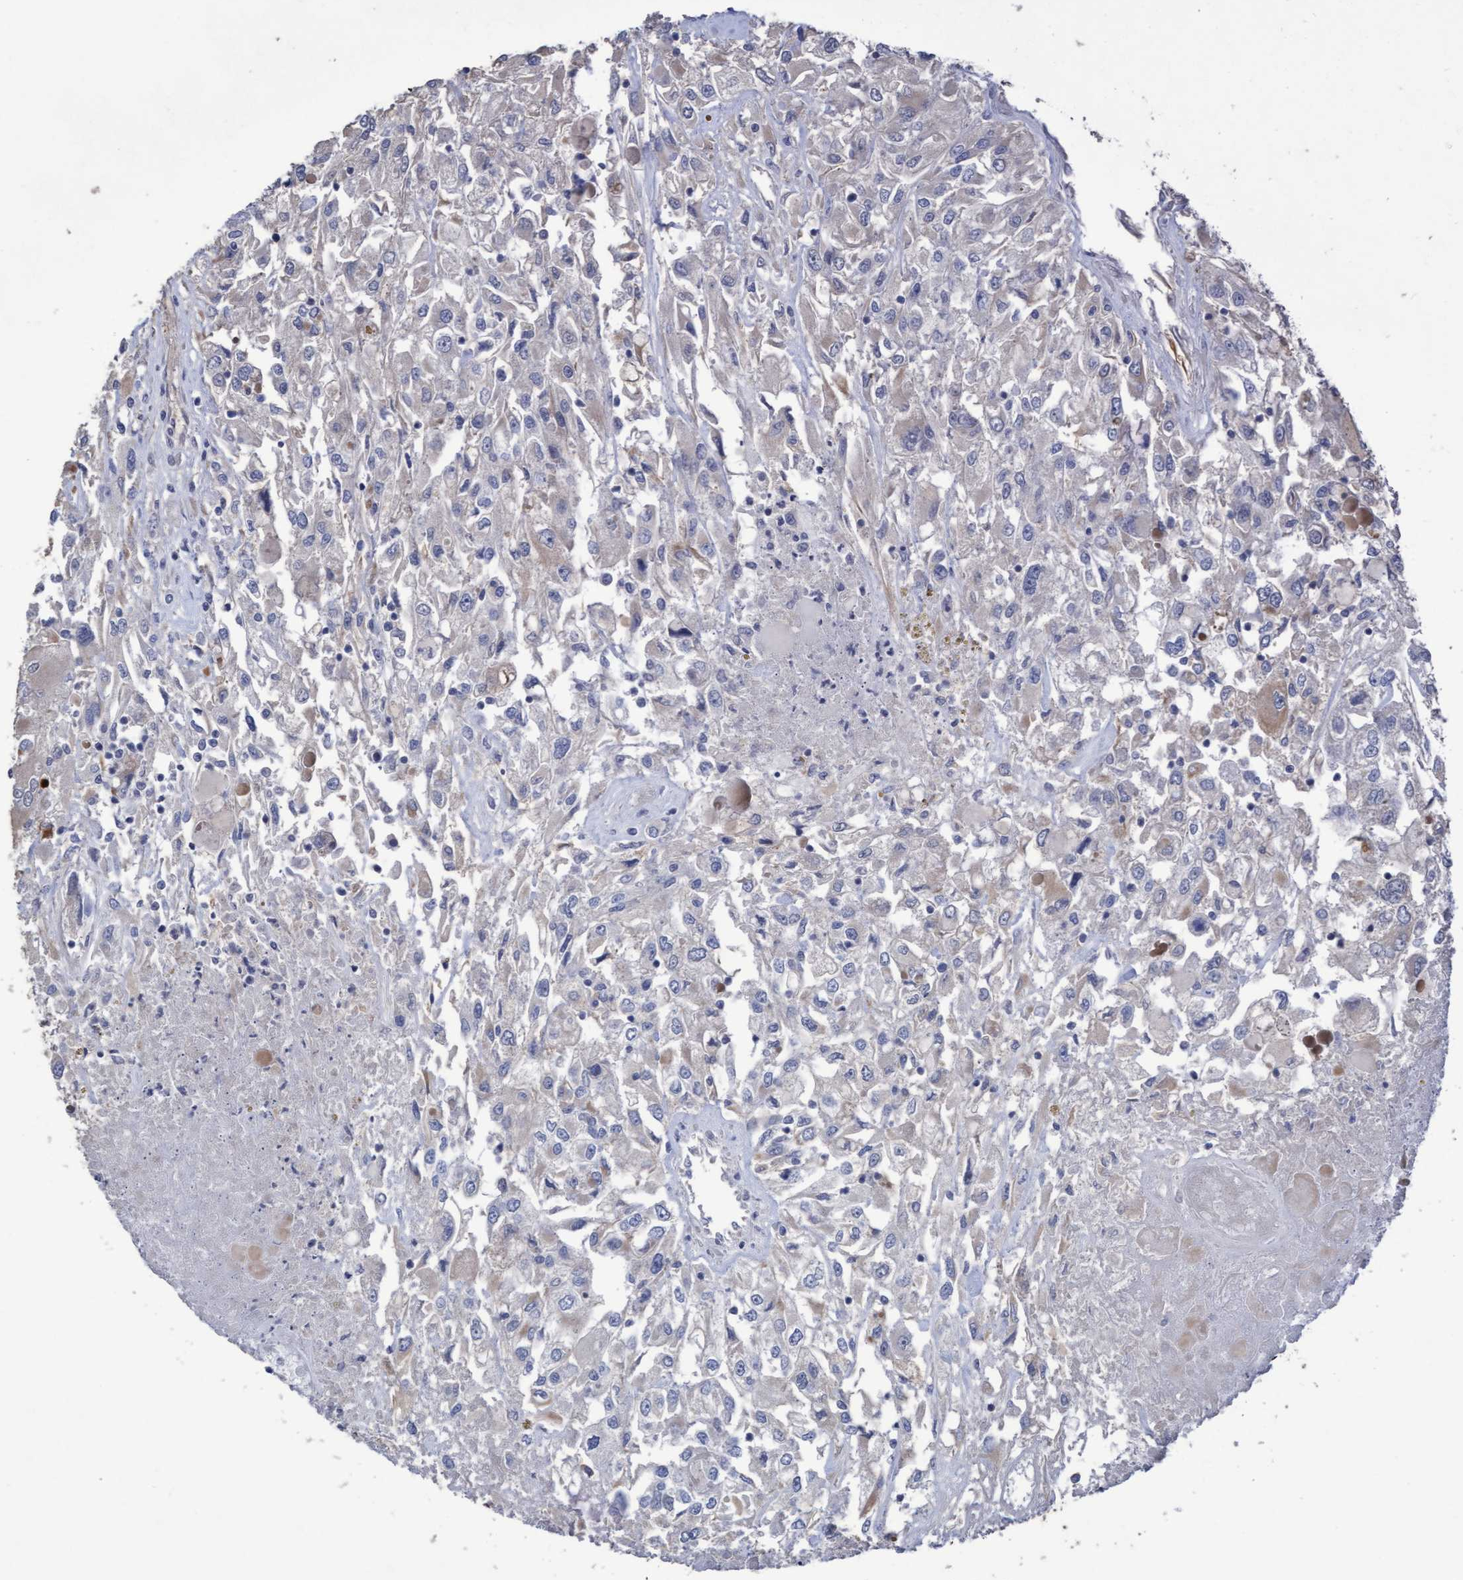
{"staining": {"intensity": "negative", "quantity": "none", "location": "none"}, "tissue": "renal cancer", "cell_type": "Tumor cells", "image_type": "cancer", "snomed": [{"axis": "morphology", "description": "Adenocarcinoma, NOS"}, {"axis": "topography", "description": "Kidney"}], "caption": "High power microscopy histopathology image of an immunohistochemistry photomicrograph of renal cancer, revealing no significant staining in tumor cells. (DAB immunohistochemistry (IHC) with hematoxylin counter stain).", "gene": "KRT24", "patient": {"sex": "female", "age": 52}}